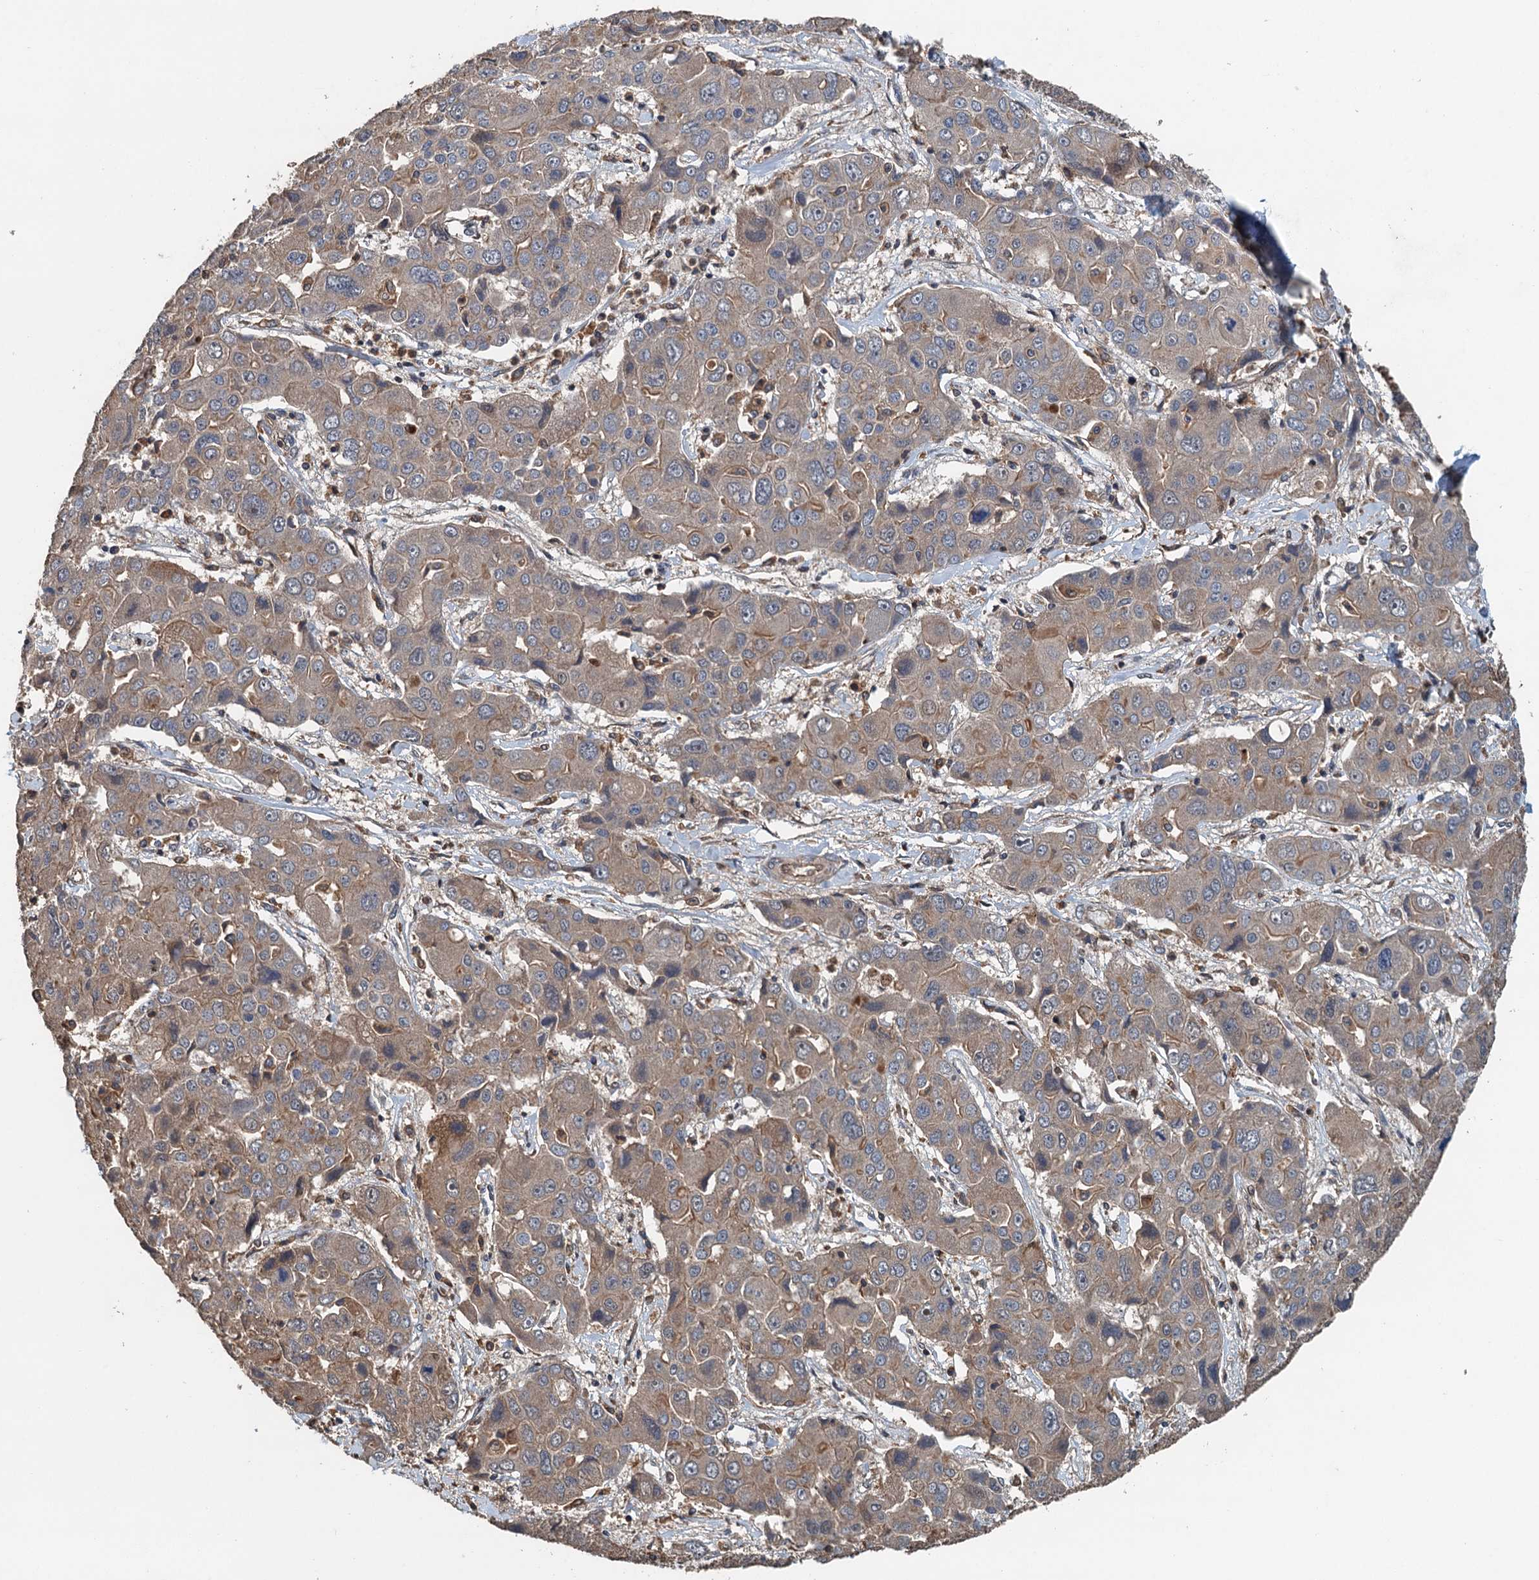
{"staining": {"intensity": "moderate", "quantity": "25%-75%", "location": "cytoplasmic/membranous"}, "tissue": "liver cancer", "cell_type": "Tumor cells", "image_type": "cancer", "snomed": [{"axis": "morphology", "description": "Cholangiocarcinoma"}, {"axis": "topography", "description": "Liver"}], "caption": "This is a photomicrograph of immunohistochemistry (IHC) staining of liver cancer, which shows moderate staining in the cytoplasmic/membranous of tumor cells.", "gene": "BORCS5", "patient": {"sex": "male", "age": 67}}